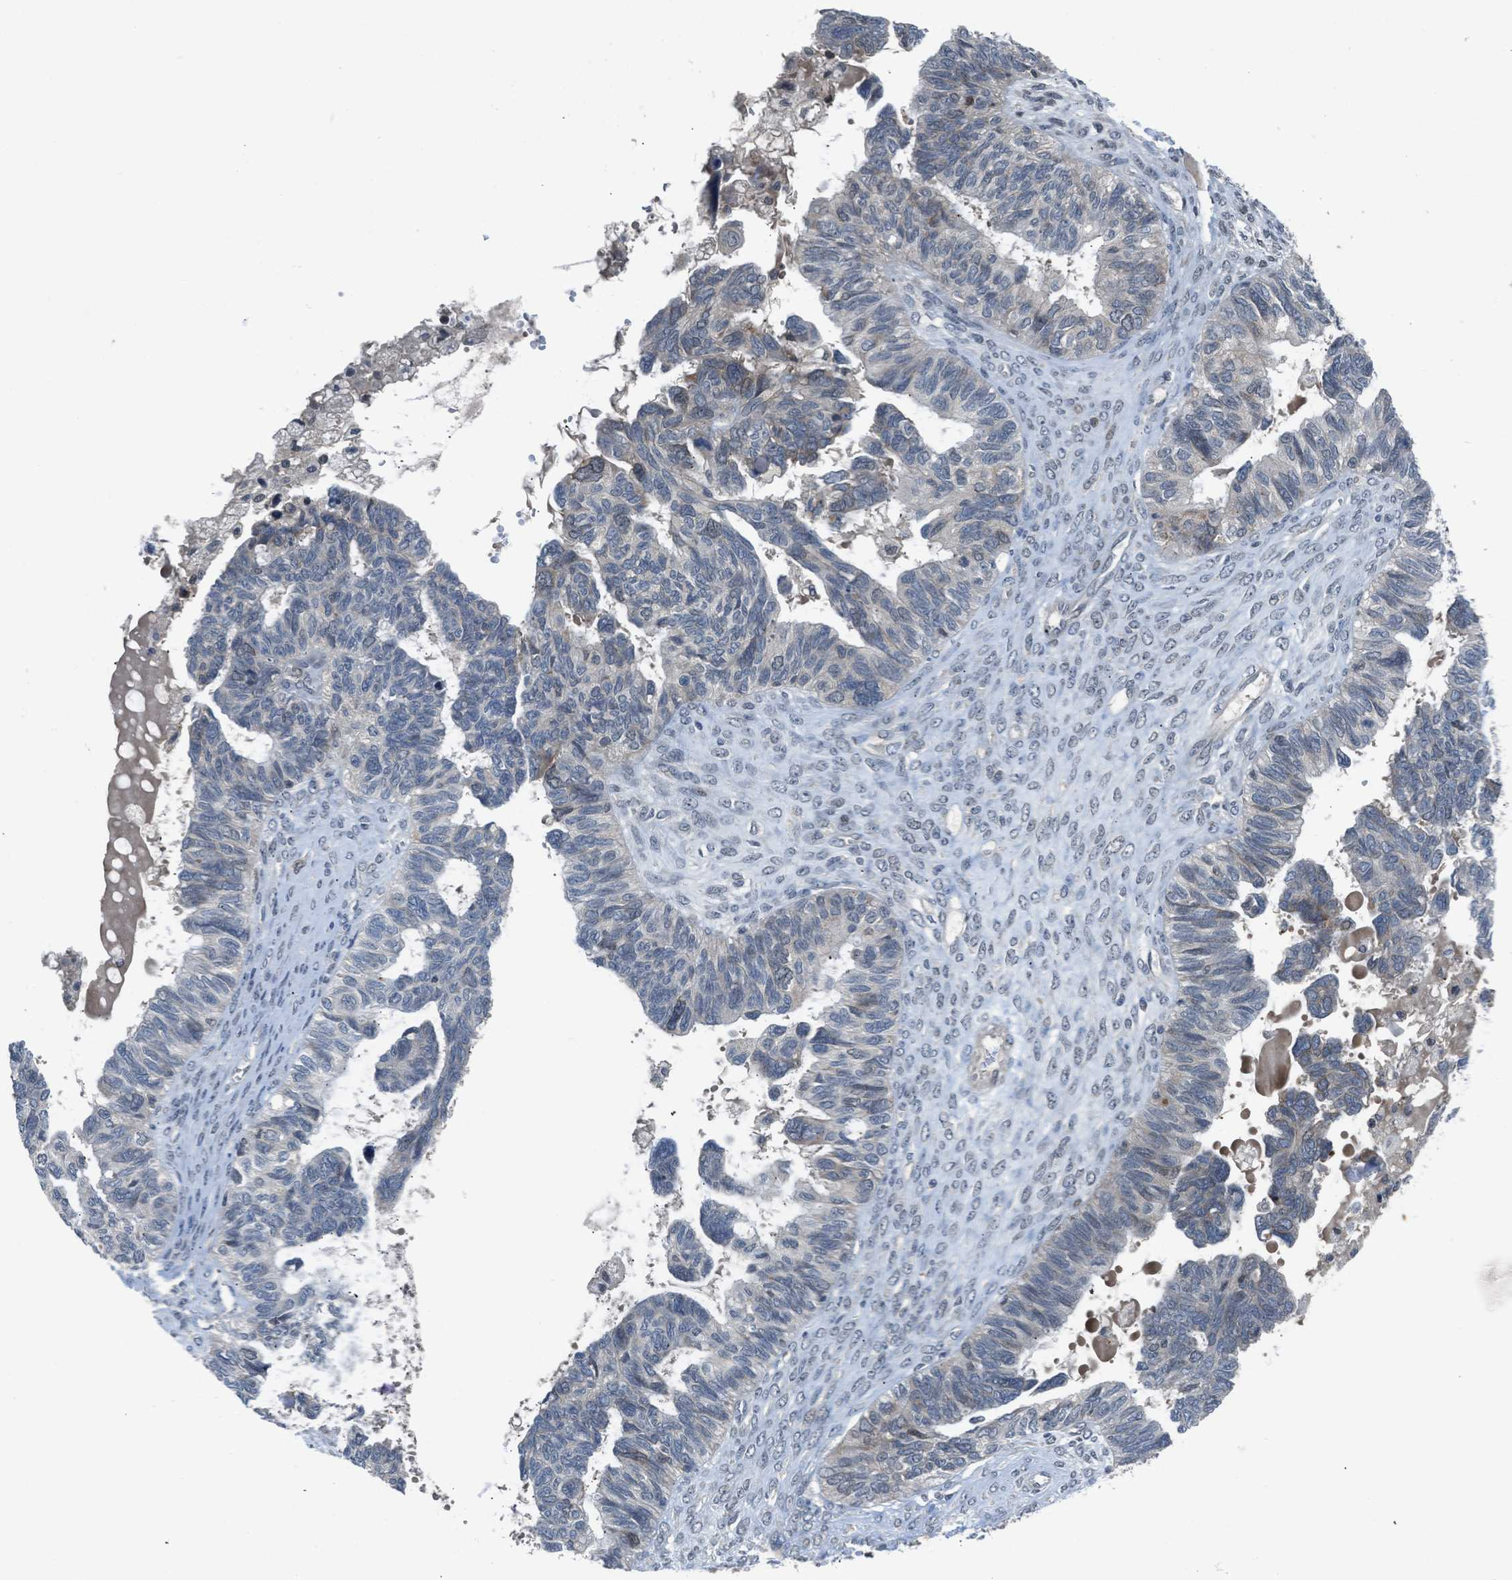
{"staining": {"intensity": "negative", "quantity": "none", "location": "none"}, "tissue": "ovarian cancer", "cell_type": "Tumor cells", "image_type": "cancer", "snomed": [{"axis": "morphology", "description": "Cystadenocarcinoma, serous, NOS"}, {"axis": "topography", "description": "Ovary"}], "caption": "Histopathology image shows no protein positivity in tumor cells of ovarian cancer tissue.", "gene": "TTBK2", "patient": {"sex": "female", "age": 79}}